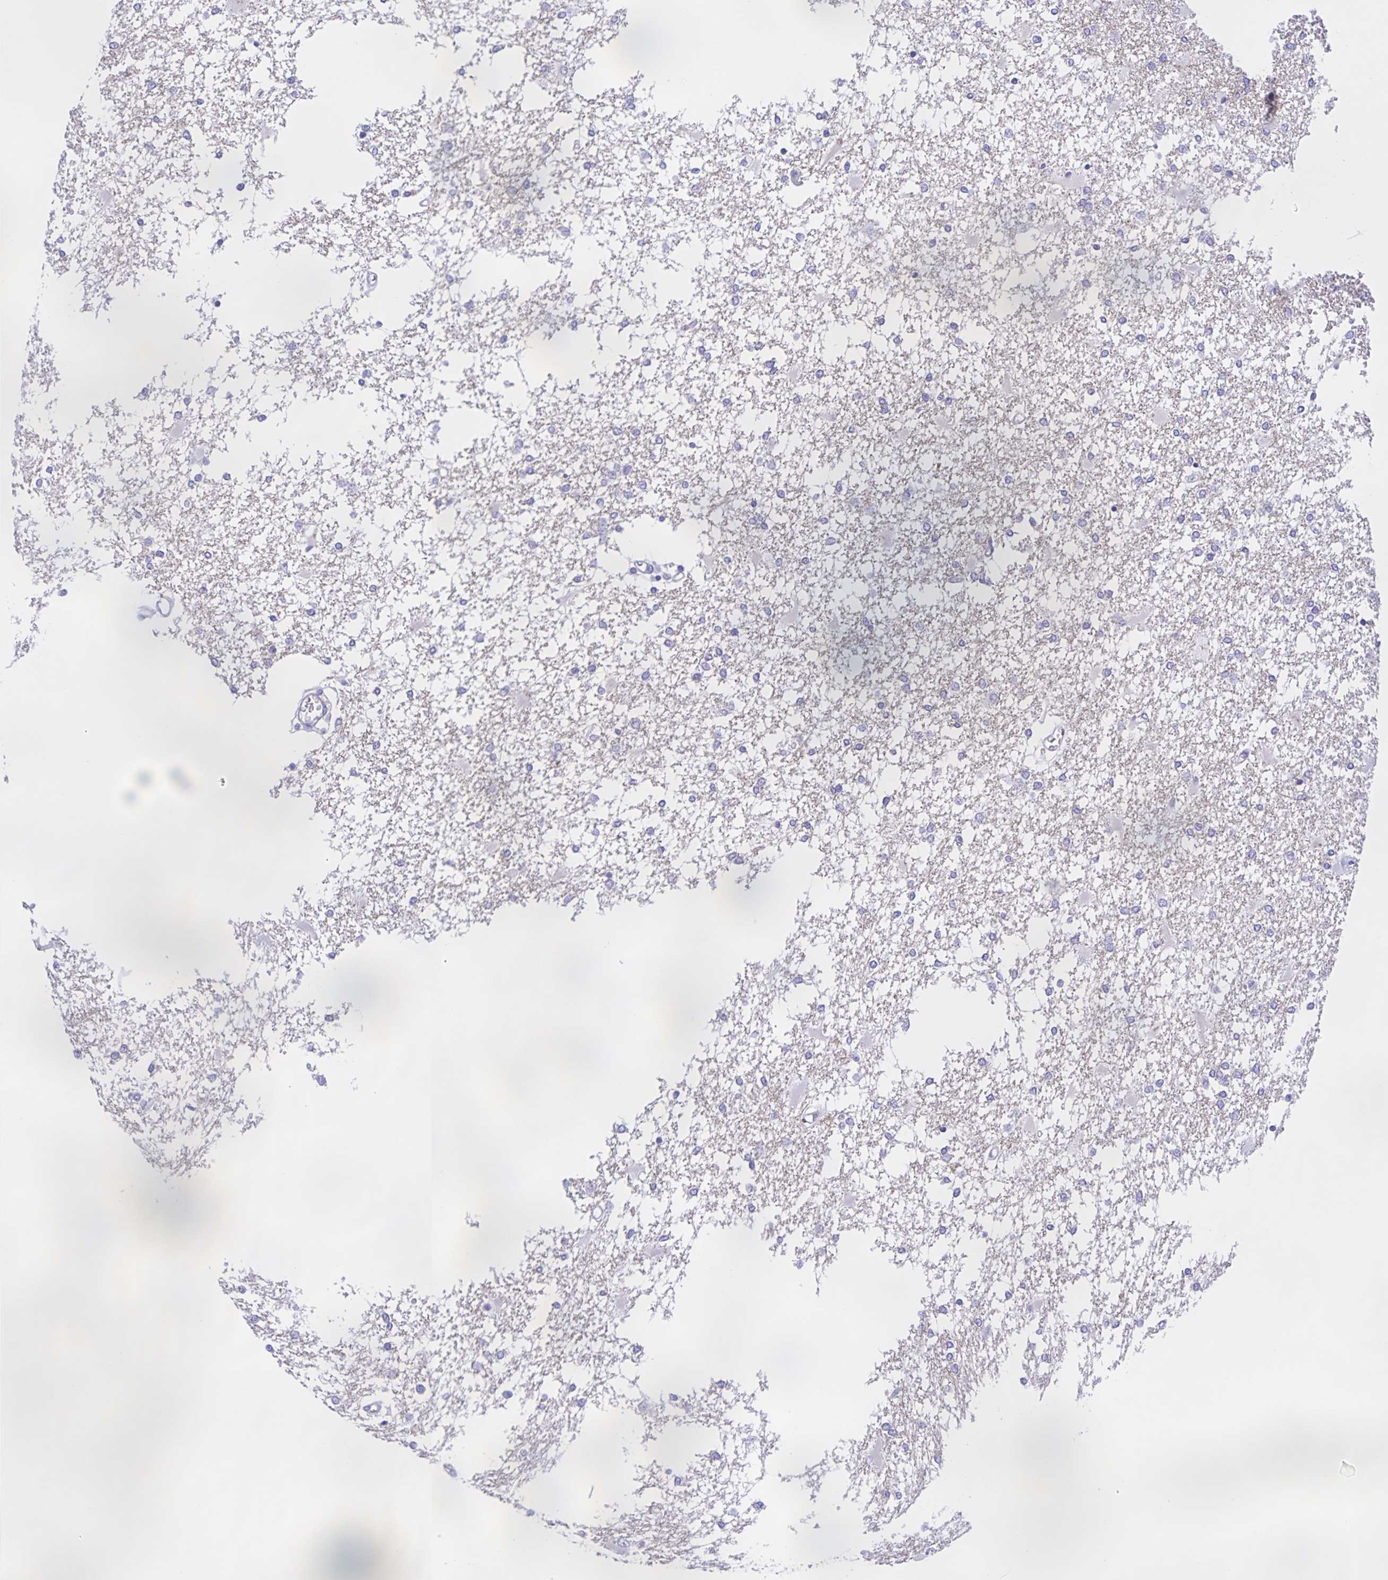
{"staining": {"intensity": "negative", "quantity": "none", "location": "none"}, "tissue": "glioma", "cell_type": "Tumor cells", "image_type": "cancer", "snomed": [{"axis": "morphology", "description": "Glioma, malignant, High grade"}, {"axis": "topography", "description": "Cerebral cortex"}], "caption": "The IHC image has no significant staining in tumor cells of high-grade glioma (malignant) tissue. Nuclei are stained in blue.", "gene": "CATSPER4", "patient": {"sex": "male", "age": 79}}